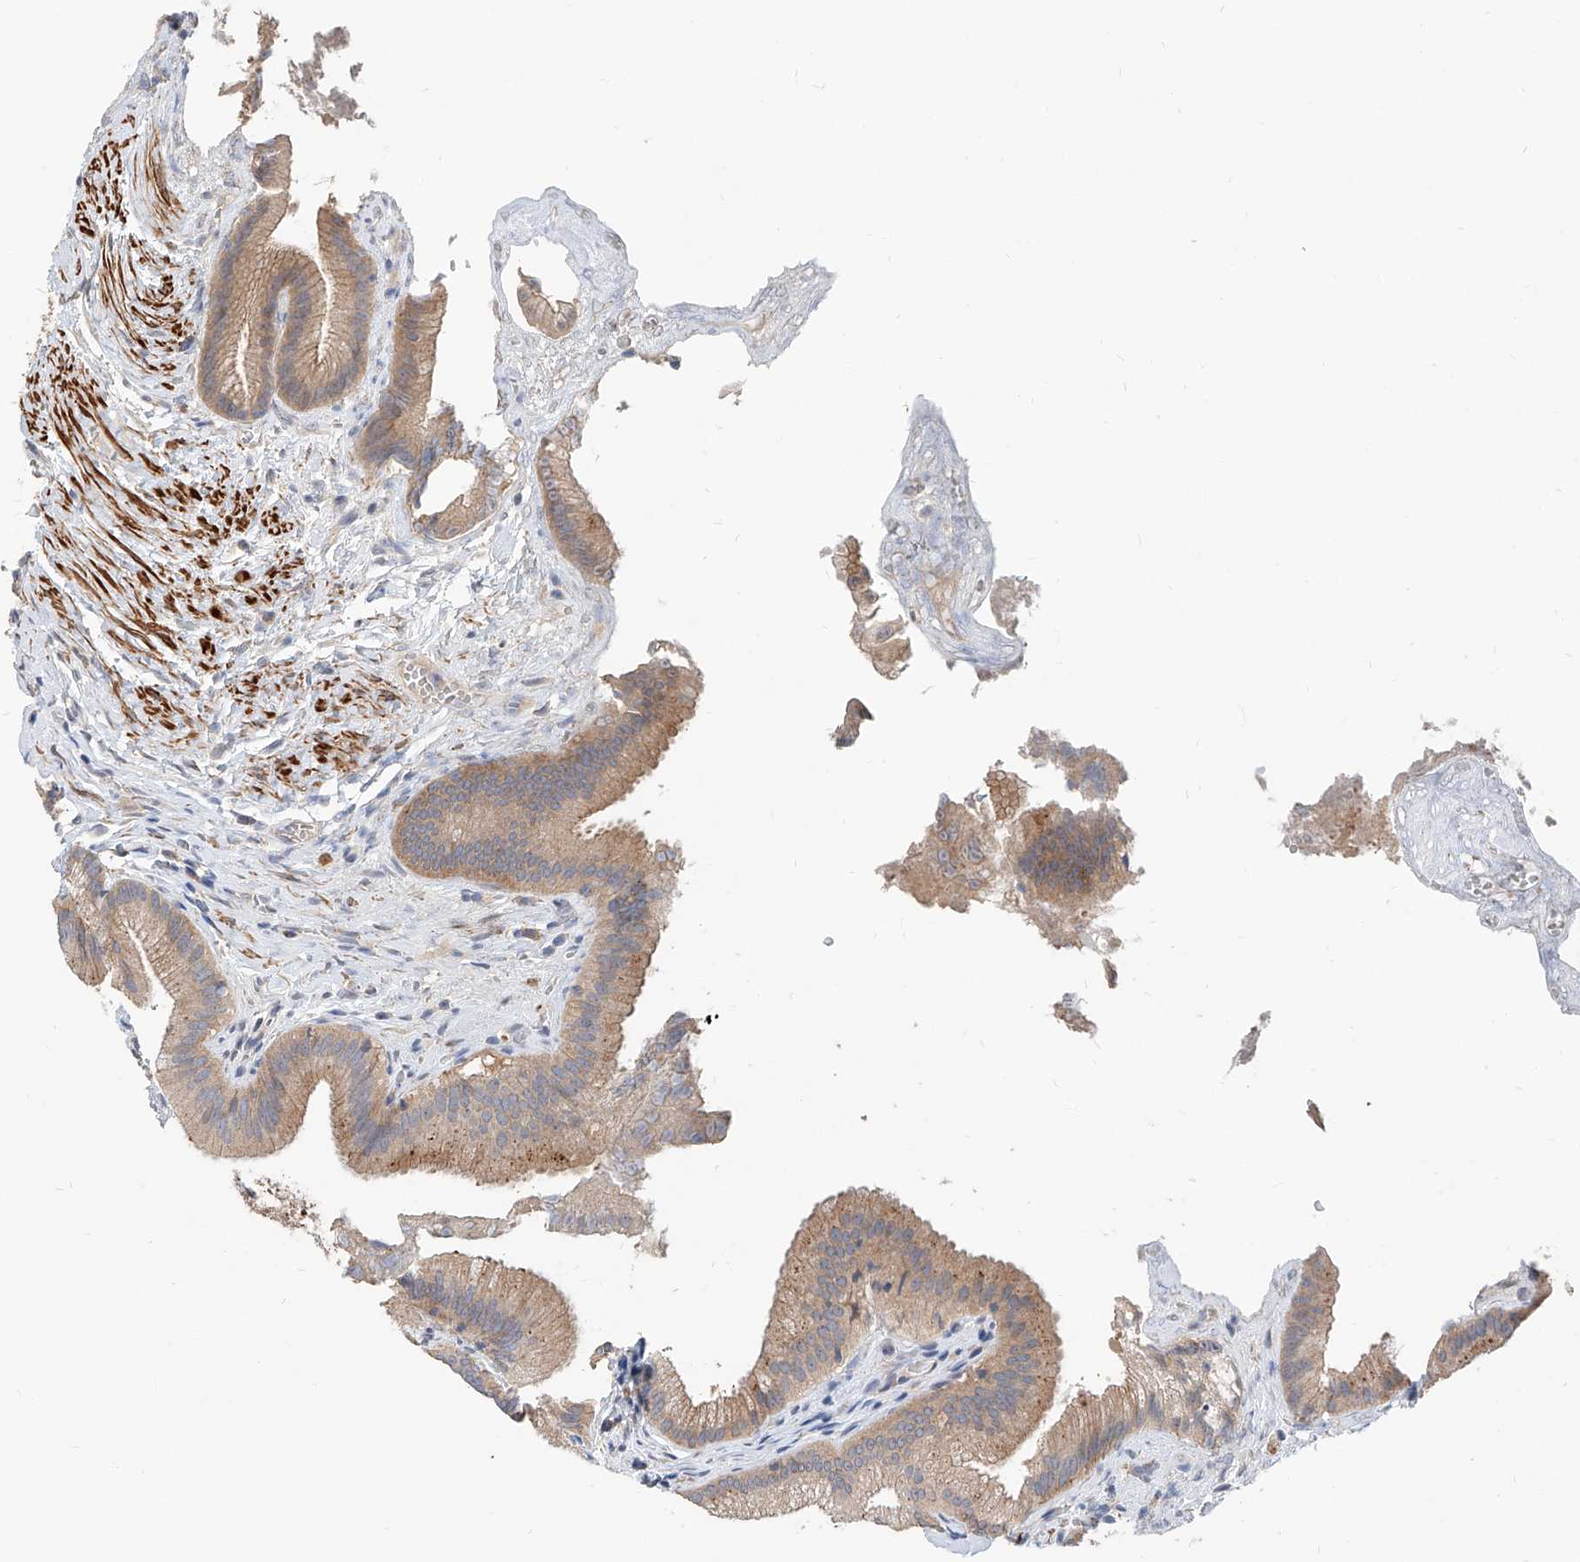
{"staining": {"intensity": "moderate", "quantity": ">75%", "location": "cytoplasmic/membranous"}, "tissue": "gallbladder", "cell_type": "Glandular cells", "image_type": "normal", "snomed": [{"axis": "morphology", "description": "Normal tissue, NOS"}, {"axis": "topography", "description": "Gallbladder"}], "caption": "Immunohistochemistry (IHC) micrograph of benign gallbladder: human gallbladder stained using immunohistochemistry (IHC) demonstrates medium levels of moderate protein expression localized specifically in the cytoplasmic/membranous of glandular cells, appearing as a cytoplasmic/membranous brown color.", "gene": "MAGEE2", "patient": {"sex": "male", "age": 55}}